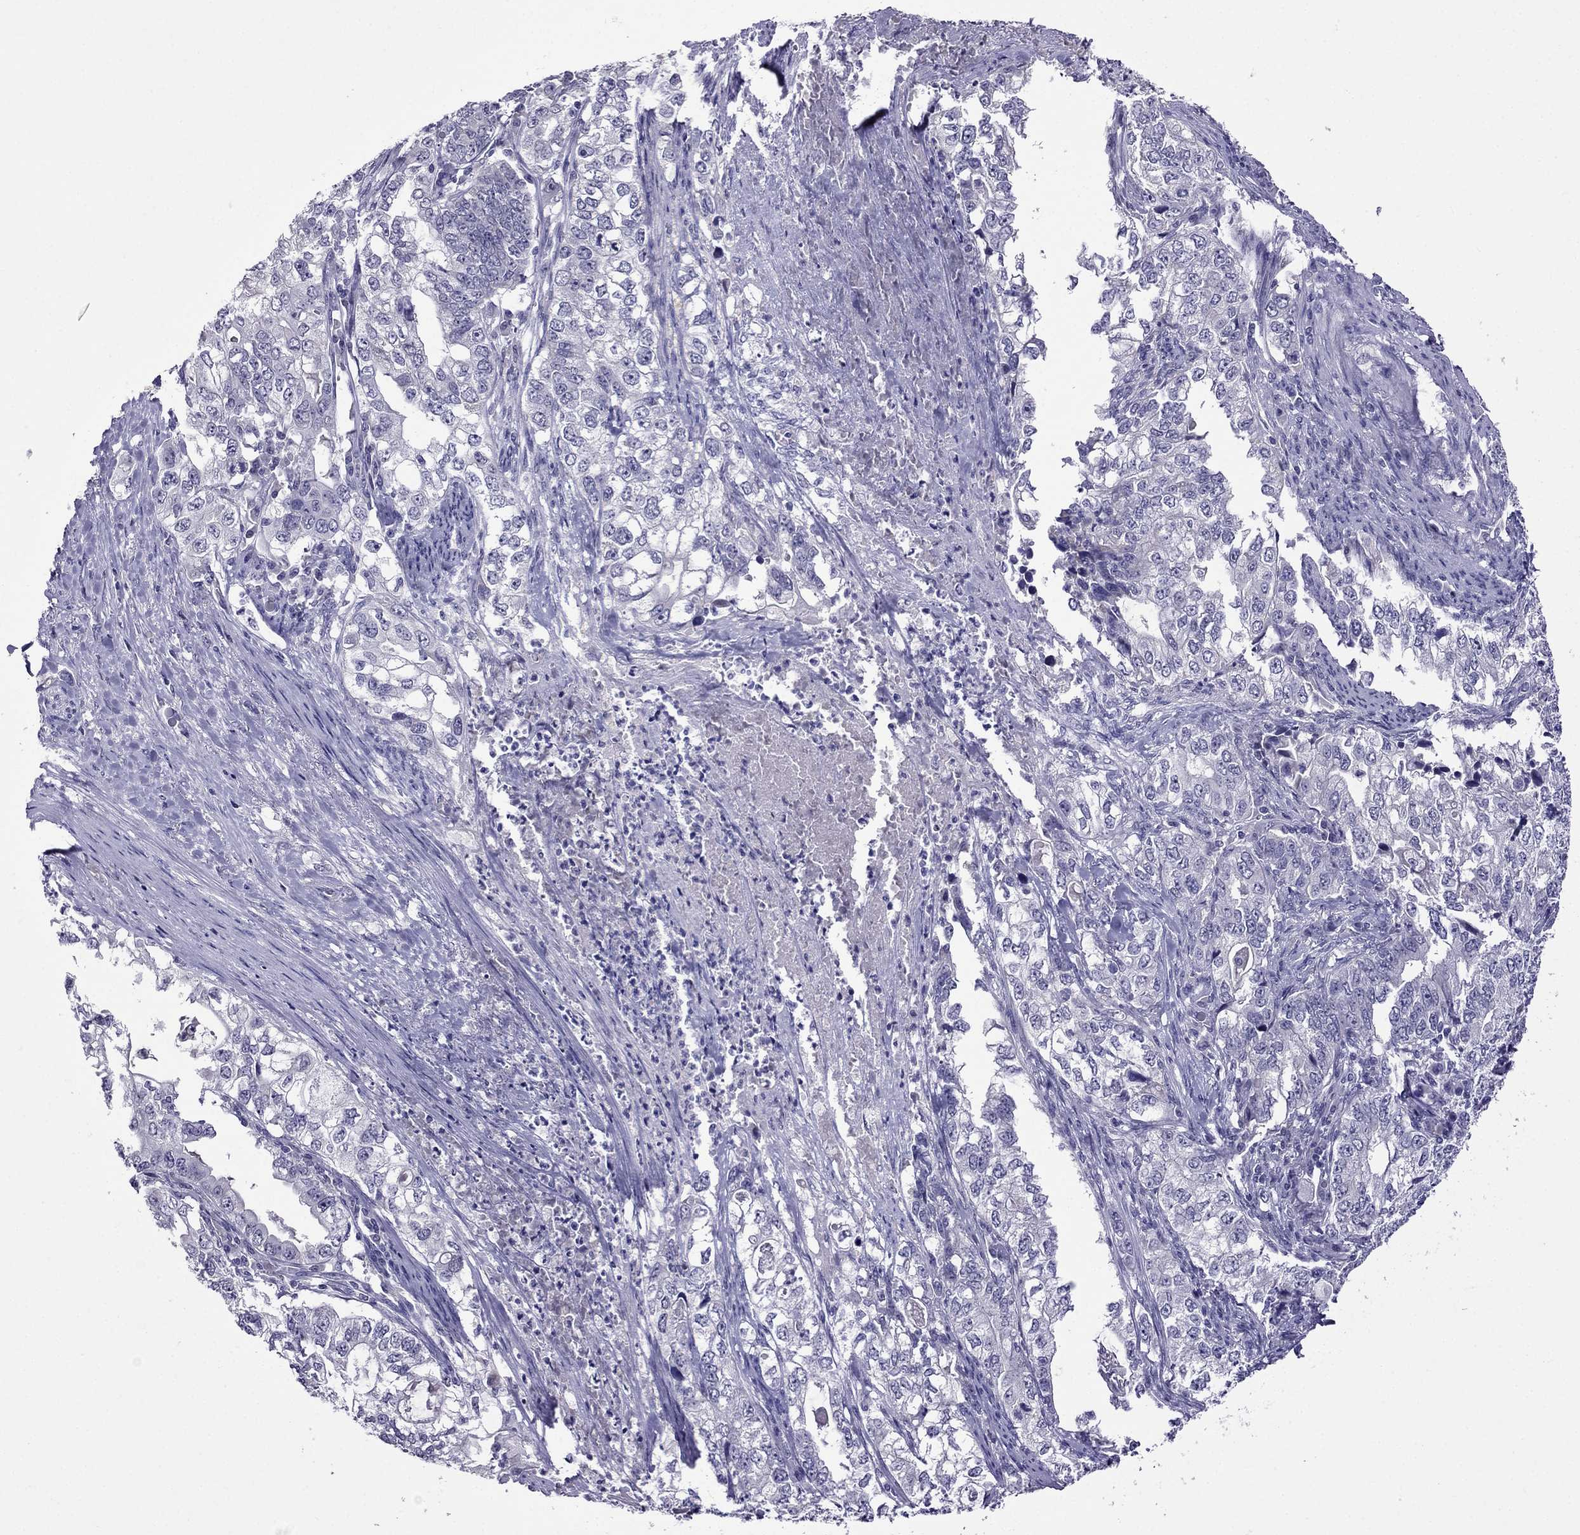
{"staining": {"intensity": "negative", "quantity": "none", "location": "none"}, "tissue": "stomach cancer", "cell_type": "Tumor cells", "image_type": "cancer", "snomed": [{"axis": "morphology", "description": "Adenocarcinoma, NOS"}, {"axis": "topography", "description": "Stomach, lower"}], "caption": "Human stomach adenocarcinoma stained for a protein using immunohistochemistry reveals no staining in tumor cells.", "gene": "SPTBN4", "patient": {"sex": "female", "age": 72}}